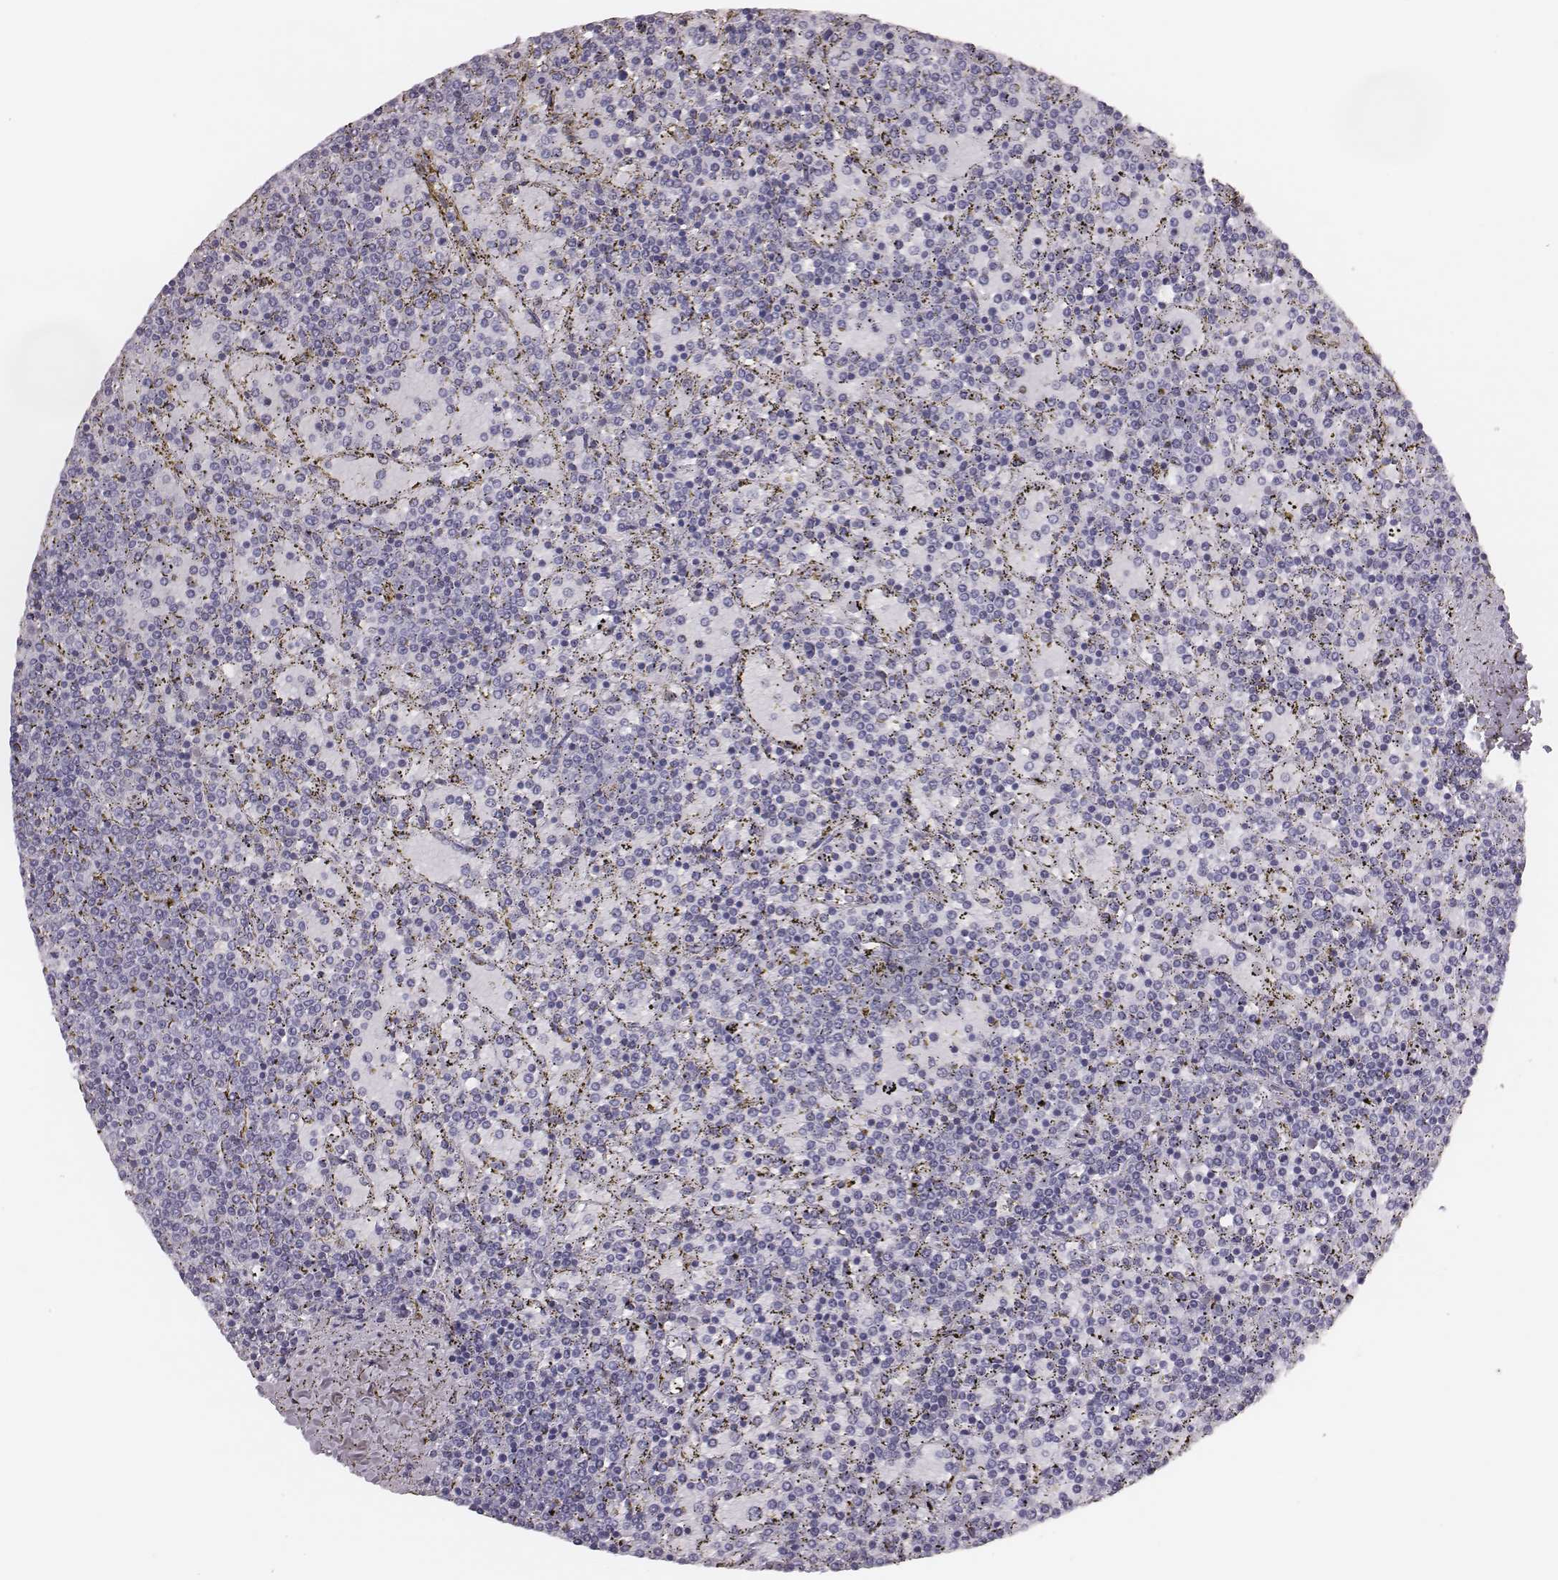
{"staining": {"intensity": "negative", "quantity": "none", "location": "none"}, "tissue": "lymphoma", "cell_type": "Tumor cells", "image_type": "cancer", "snomed": [{"axis": "morphology", "description": "Malignant lymphoma, non-Hodgkin's type, Low grade"}, {"axis": "topography", "description": "Spleen"}], "caption": "This is an immunohistochemistry (IHC) histopathology image of lymphoma. There is no expression in tumor cells.", "gene": "CSH1", "patient": {"sex": "female", "age": 77}}